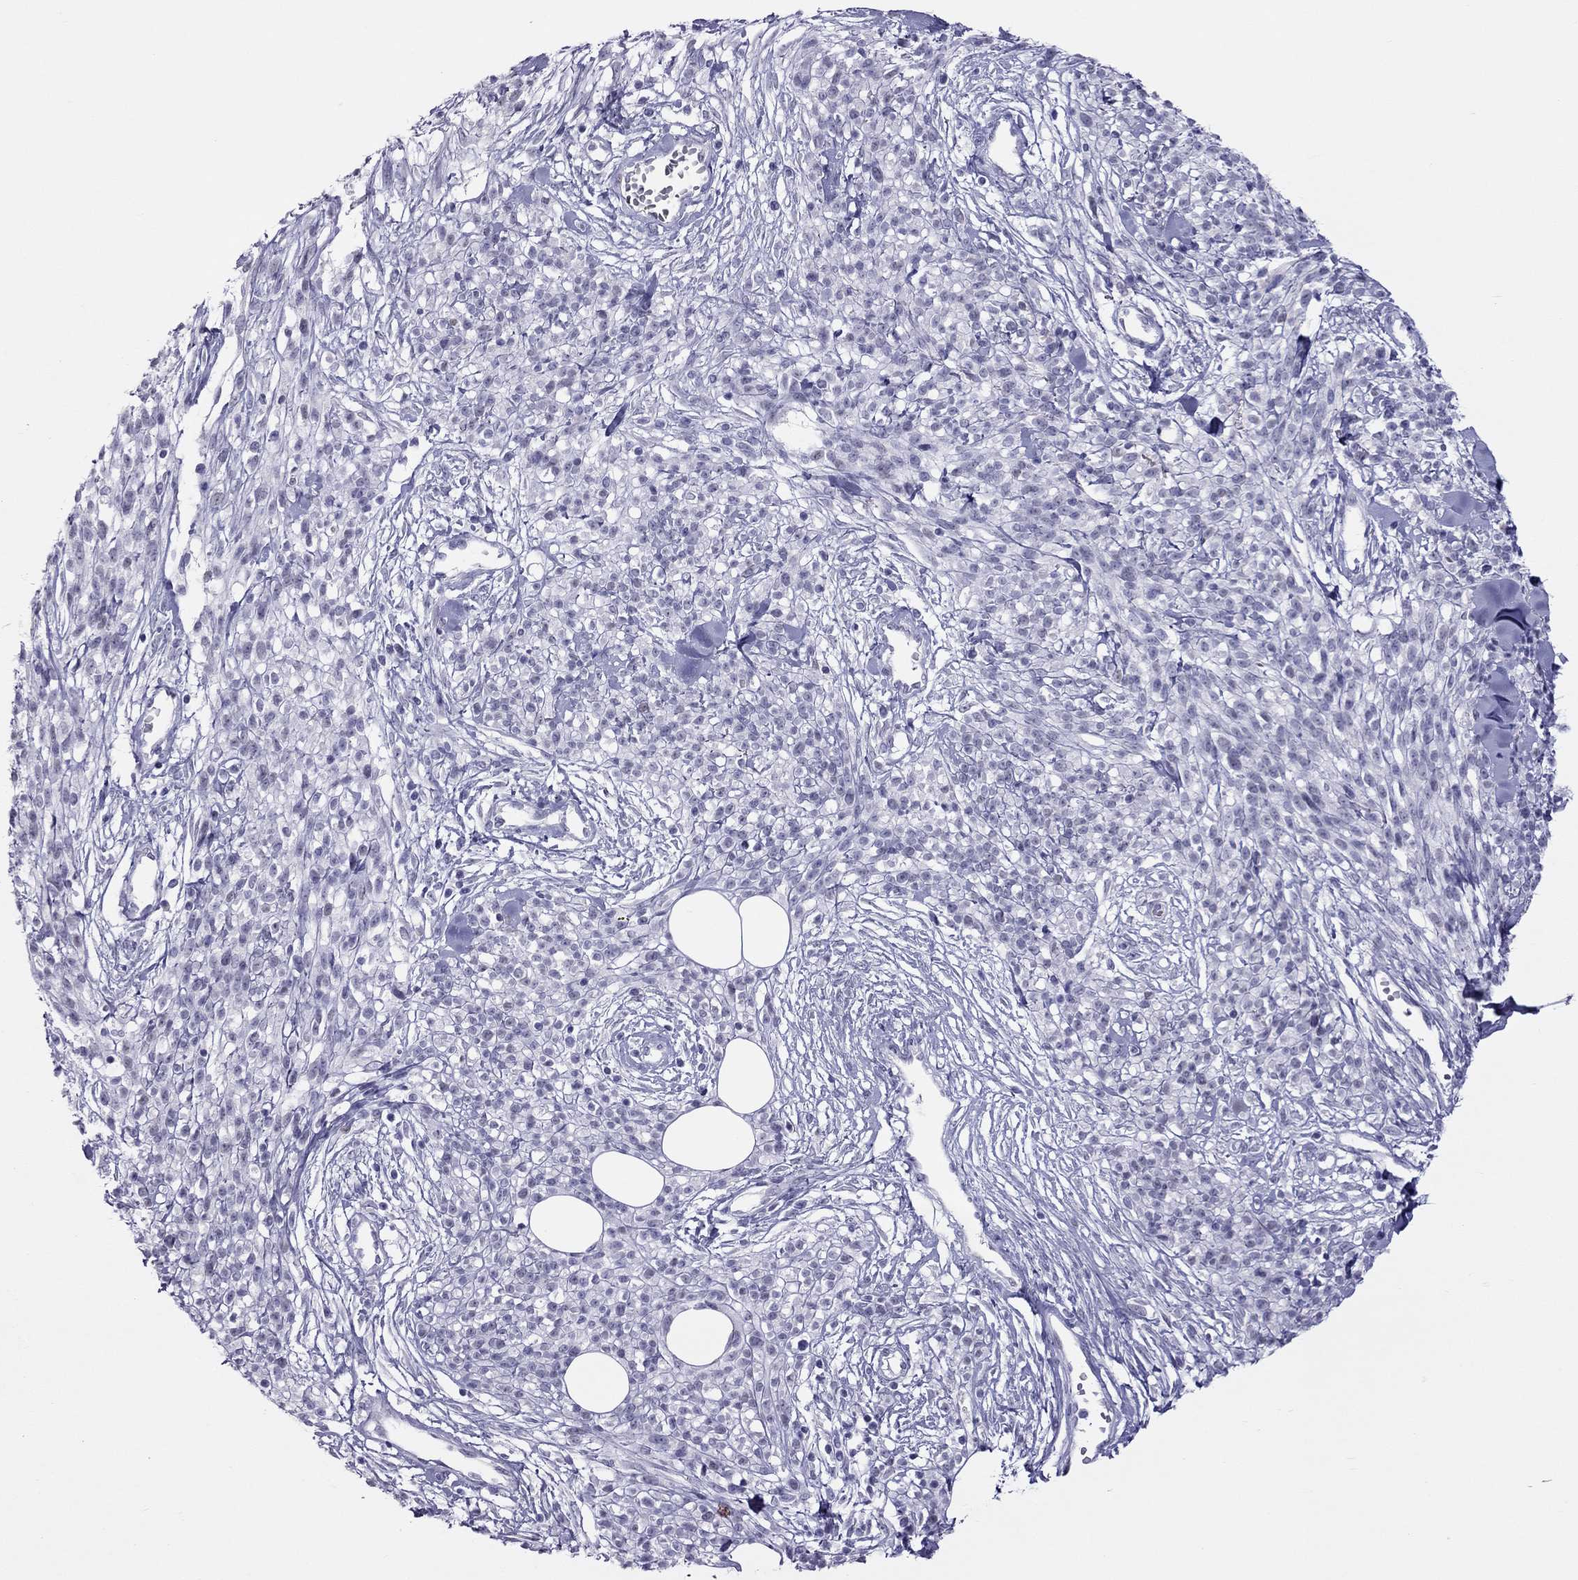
{"staining": {"intensity": "negative", "quantity": "none", "location": "none"}, "tissue": "melanoma", "cell_type": "Tumor cells", "image_type": "cancer", "snomed": [{"axis": "morphology", "description": "Malignant melanoma, NOS"}, {"axis": "topography", "description": "Skin"}, {"axis": "topography", "description": "Skin of trunk"}], "caption": "A histopathology image of malignant melanoma stained for a protein demonstrates no brown staining in tumor cells. Brightfield microscopy of IHC stained with DAB (brown) and hematoxylin (blue), captured at high magnification.", "gene": "TEX14", "patient": {"sex": "male", "age": 74}}